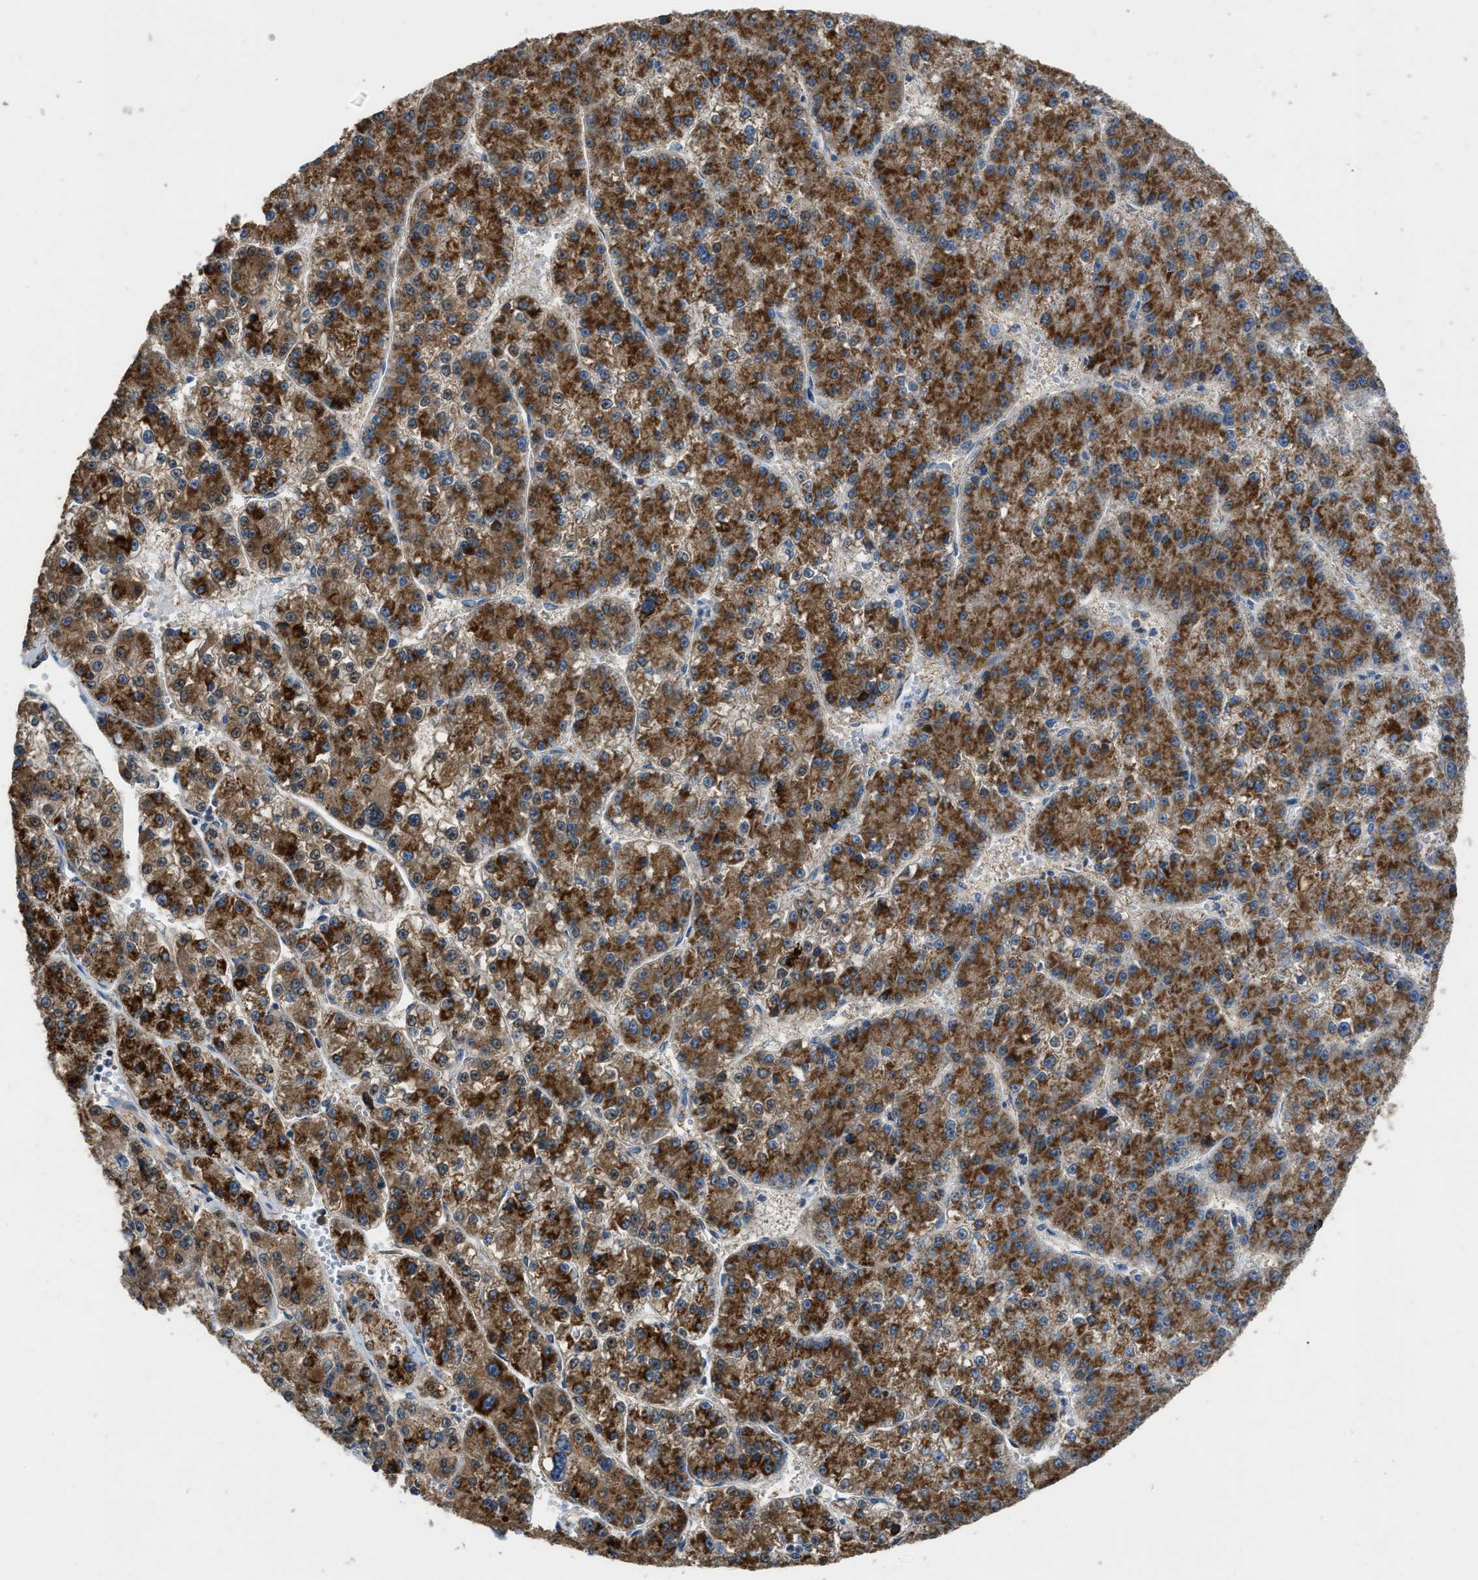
{"staining": {"intensity": "strong", "quantity": ">75%", "location": "cytoplasmic/membranous"}, "tissue": "liver cancer", "cell_type": "Tumor cells", "image_type": "cancer", "snomed": [{"axis": "morphology", "description": "Carcinoma, Hepatocellular, NOS"}, {"axis": "topography", "description": "Liver"}], "caption": "A high amount of strong cytoplasmic/membranous expression is seen in about >75% of tumor cells in liver cancer tissue.", "gene": "ETFB", "patient": {"sex": "female", "age": 73}}